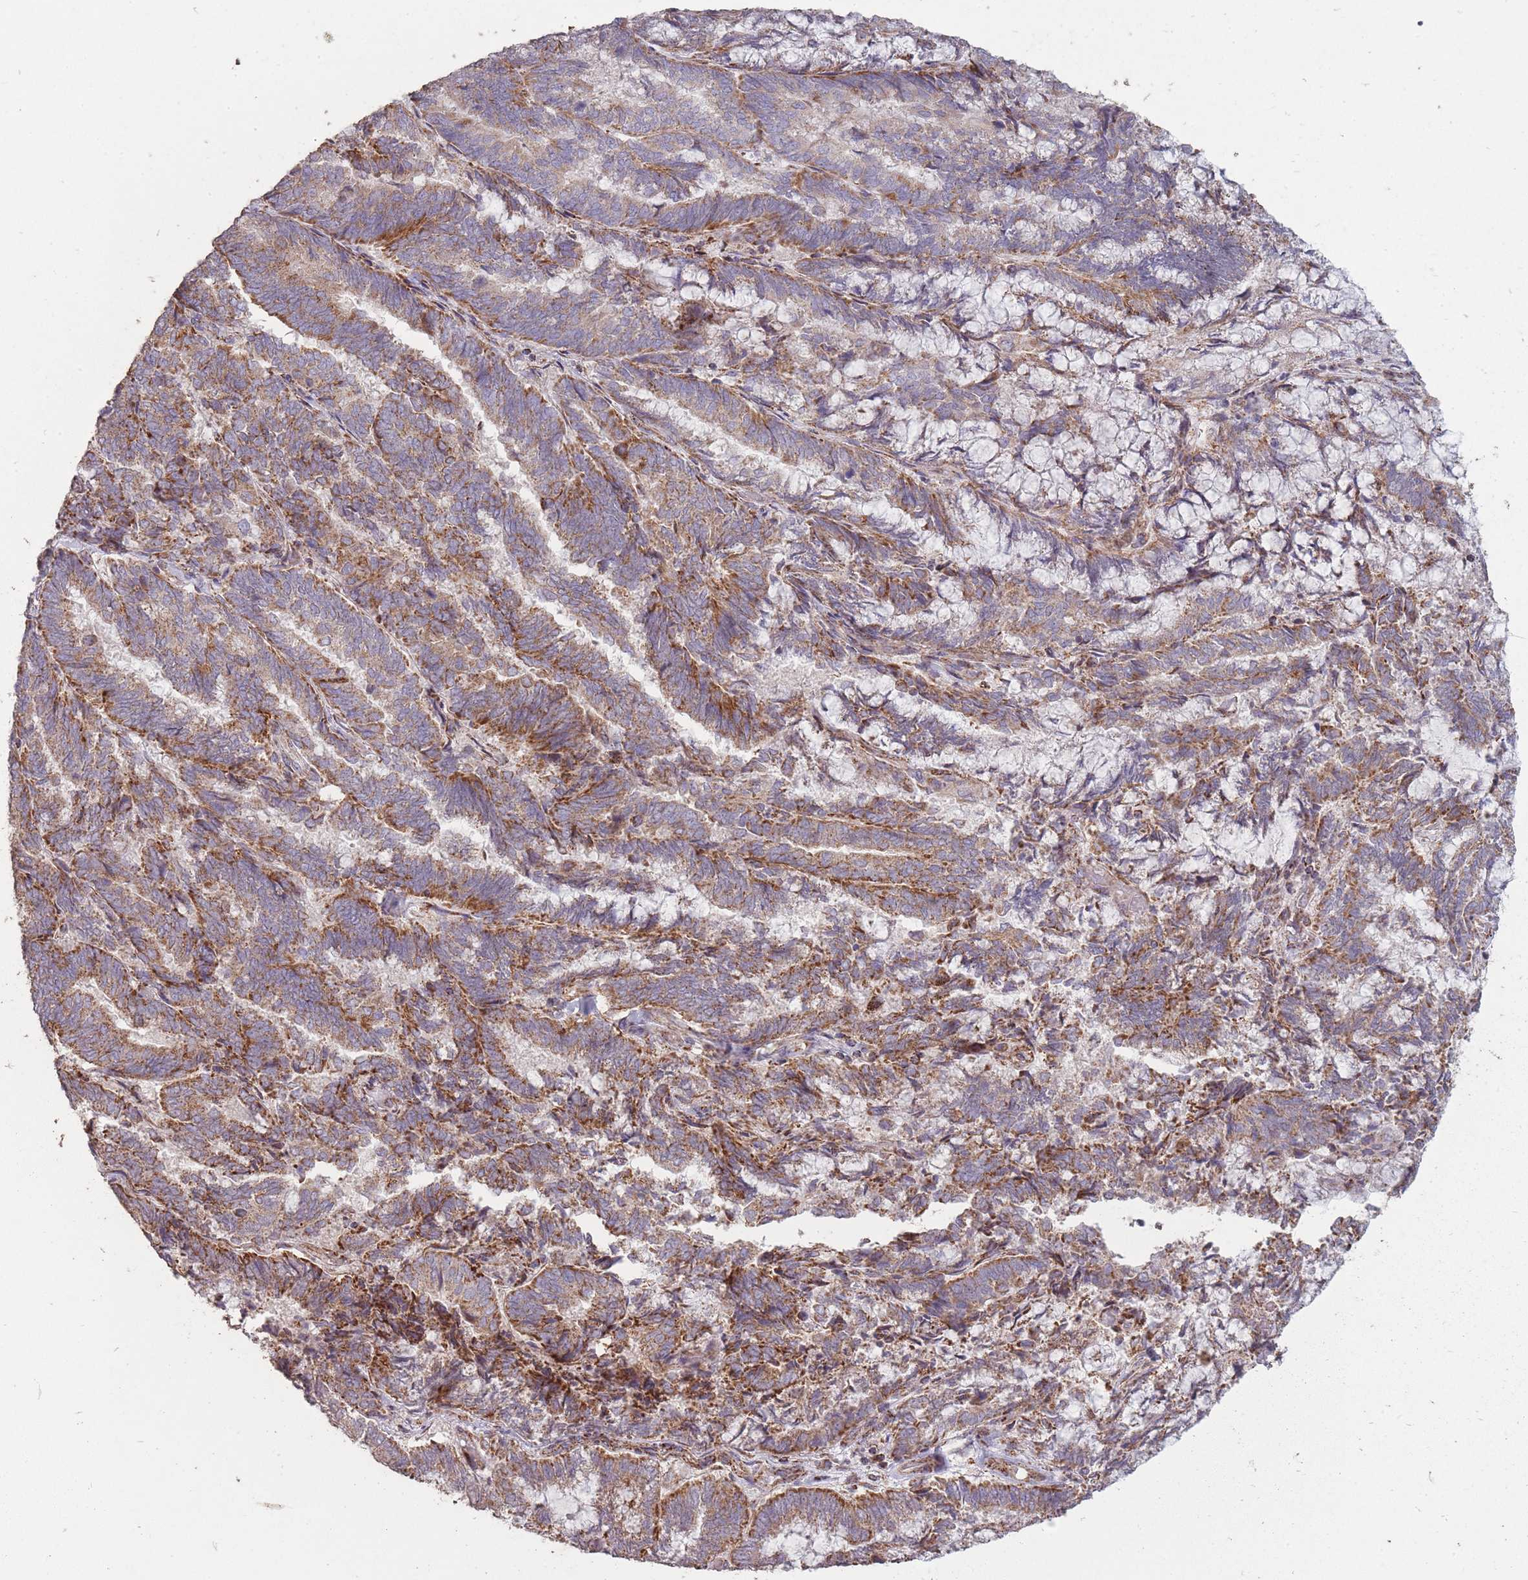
{"staining": {"intensity": "strong", "quantity": ">75%", "location": "cytoplasmic/membranous"}, "tissue": "endometrial cancer", "cell_type": "Tumor cells", "image_type": "cancer", "snomed": [{"axis": "morphology", "description": "Adenocarcinoma, NOS"}, {"axis": "topography", "description": "Endometrium"}], "caption": "Human endometrial cancer (adenocarcinoma) stained with a brown dye displays strong cytoplasmic/membranous positive positivity in about >75% of tumor cells.", "gene": "CNOT8", "patient": {"sex": "female", "age": 80}}